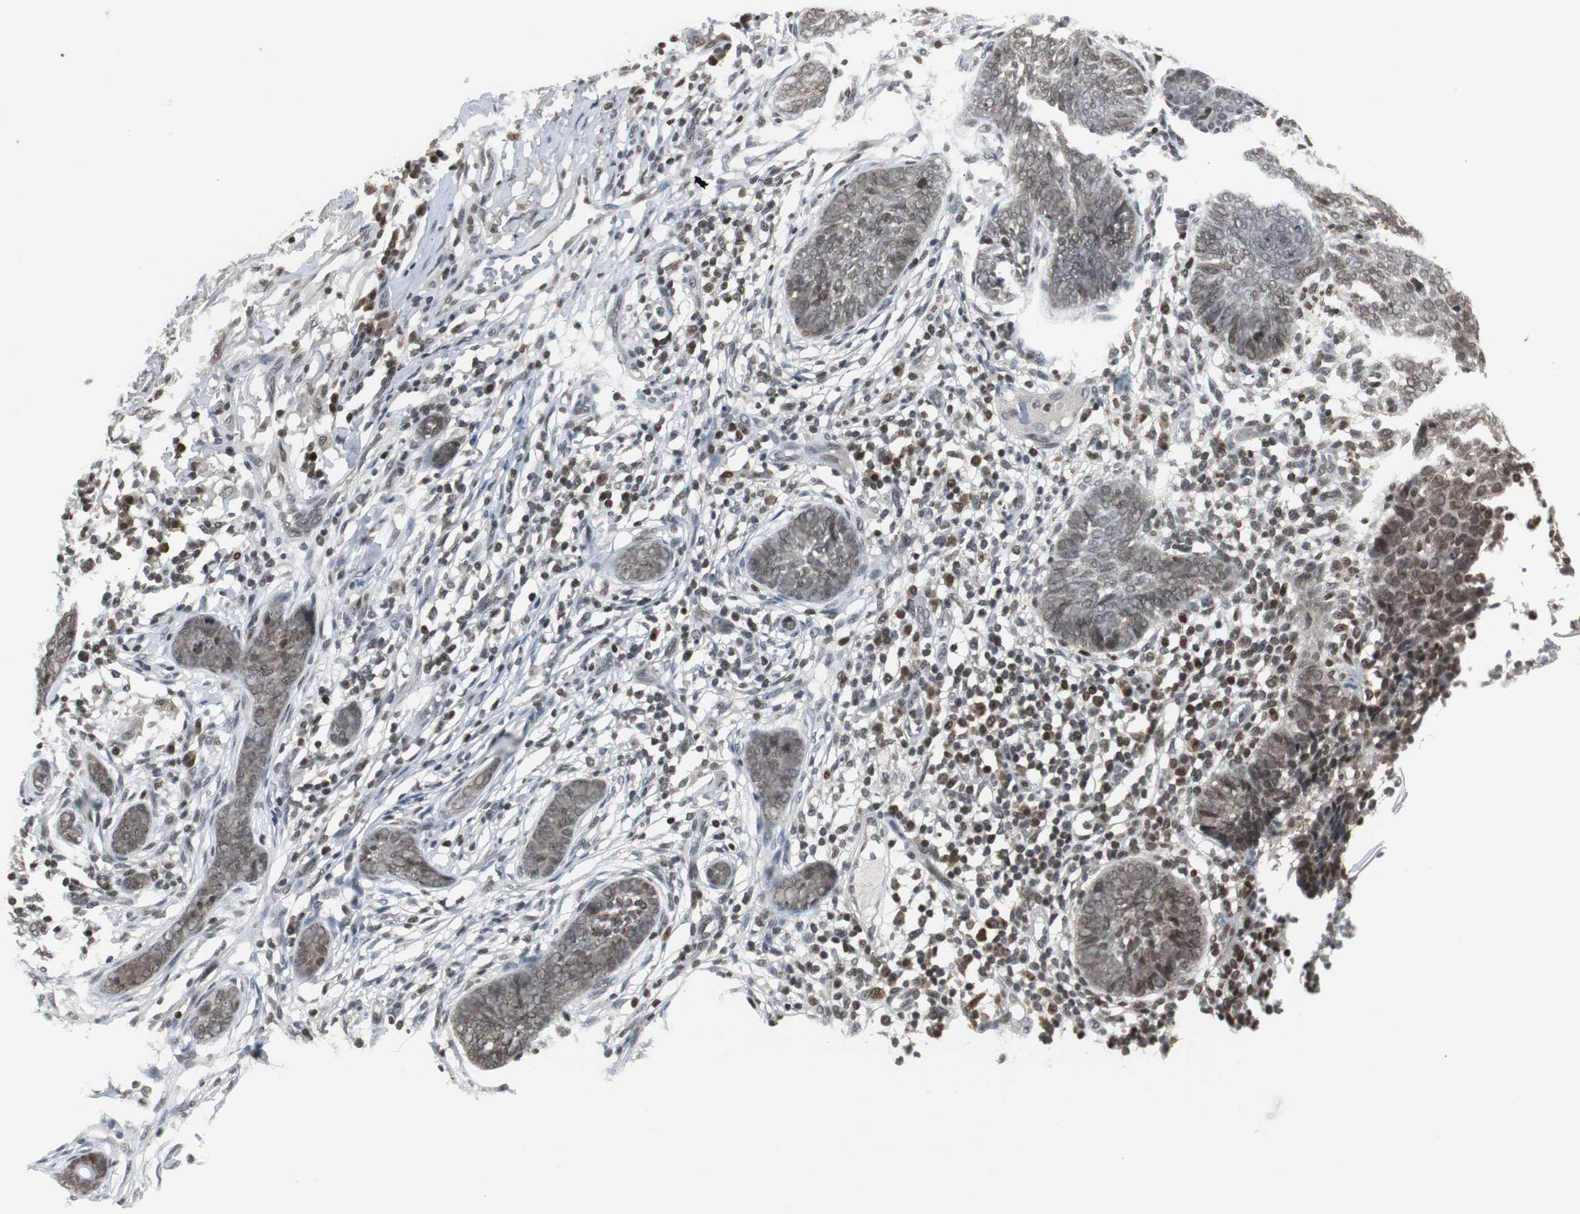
{"staining": {"intensity": "weak", "quantity": "25%-75%", "location": "cytoplasmic/membranous,nuclear"}, "tissue": "skin cancer", "cell_type": "Tumor cells", "image_type": "cancer", "snomed": [{"axis": "morphology", "description": "Normal tissue, NOS"}, {"axis": "morphology", "description": "Basal cell carcinoma"}, {"axis": "topography", "description": "Skin"}], "caption": "Weak cytoplasmic/membranous and nuclear staining is identified in about 25%-75% of tumor cells in skin cancer (basal cell carcinoma). Immunohistochemistry (ihc) stains the protein of interest in brown and the nuclei are stained blue.", "gene": "MPG", "patient": {"sex": "male", "age": 87}}